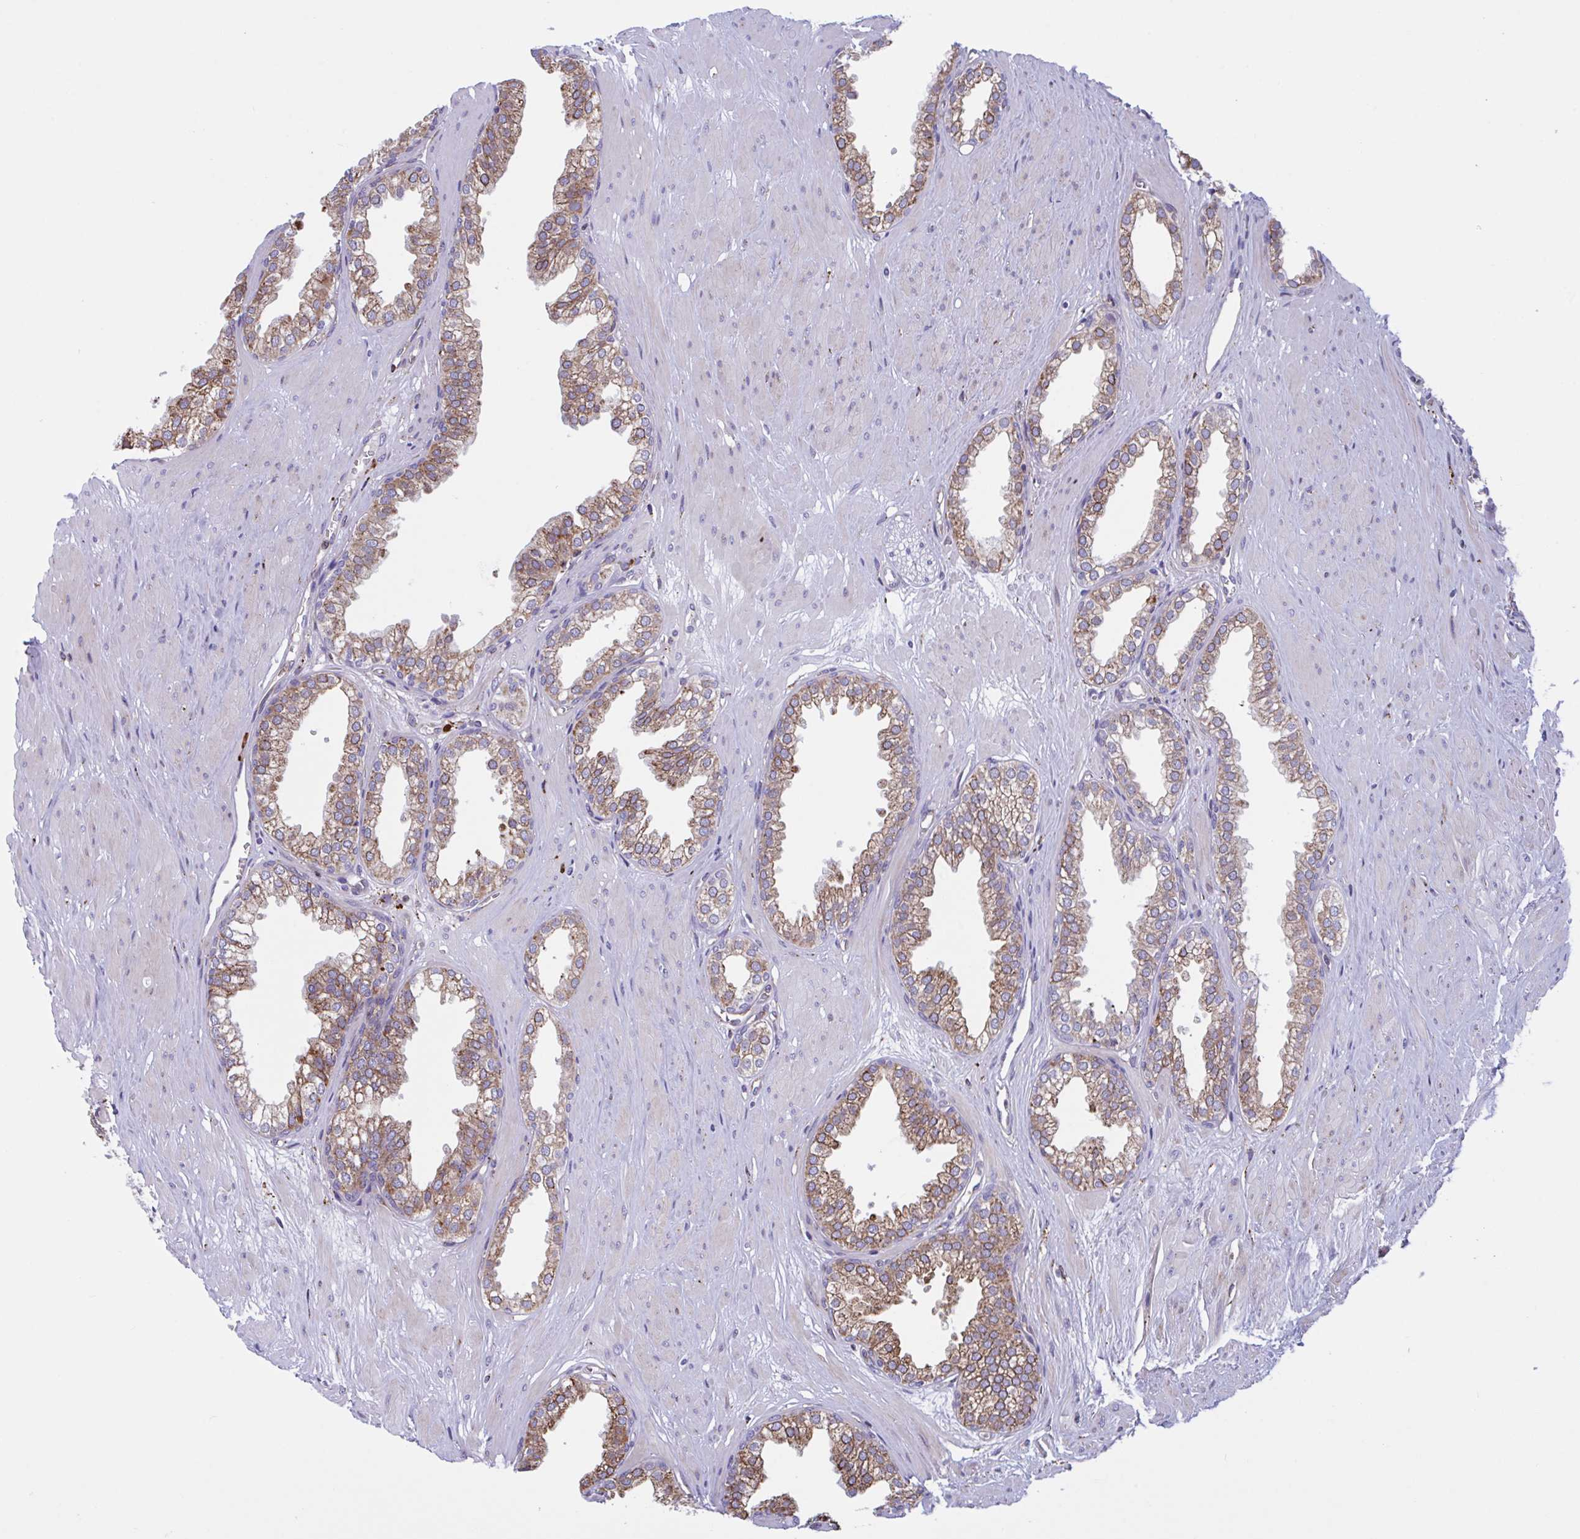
{"staining": {"intensity": "moderate", "quantity": ">75%", "location": "cytoplasmic/membranous"}, "tissue": "prostate", "cell_type": "Glandular cells", "image_type": "normal", "snomed": [{"axis": "morphology", "description": "Normal tissue, NOS"}, {"axis": "topography", "description": "Prostate"}, {"axis": "topography", "description": "Peripheral nerve tissue"}], "caption": "Brown immunohistochemical staining in normal prostate displays moderate cytoplasmic/membranous expression in about >75% of glandular cells. The staining is performed using DAB brown chromogen to label protein expression. The nuclei are counter-stained blue using hematoxylin.", "gene": "PEAK3", "patient": {"sex": "male", "age": 55}}